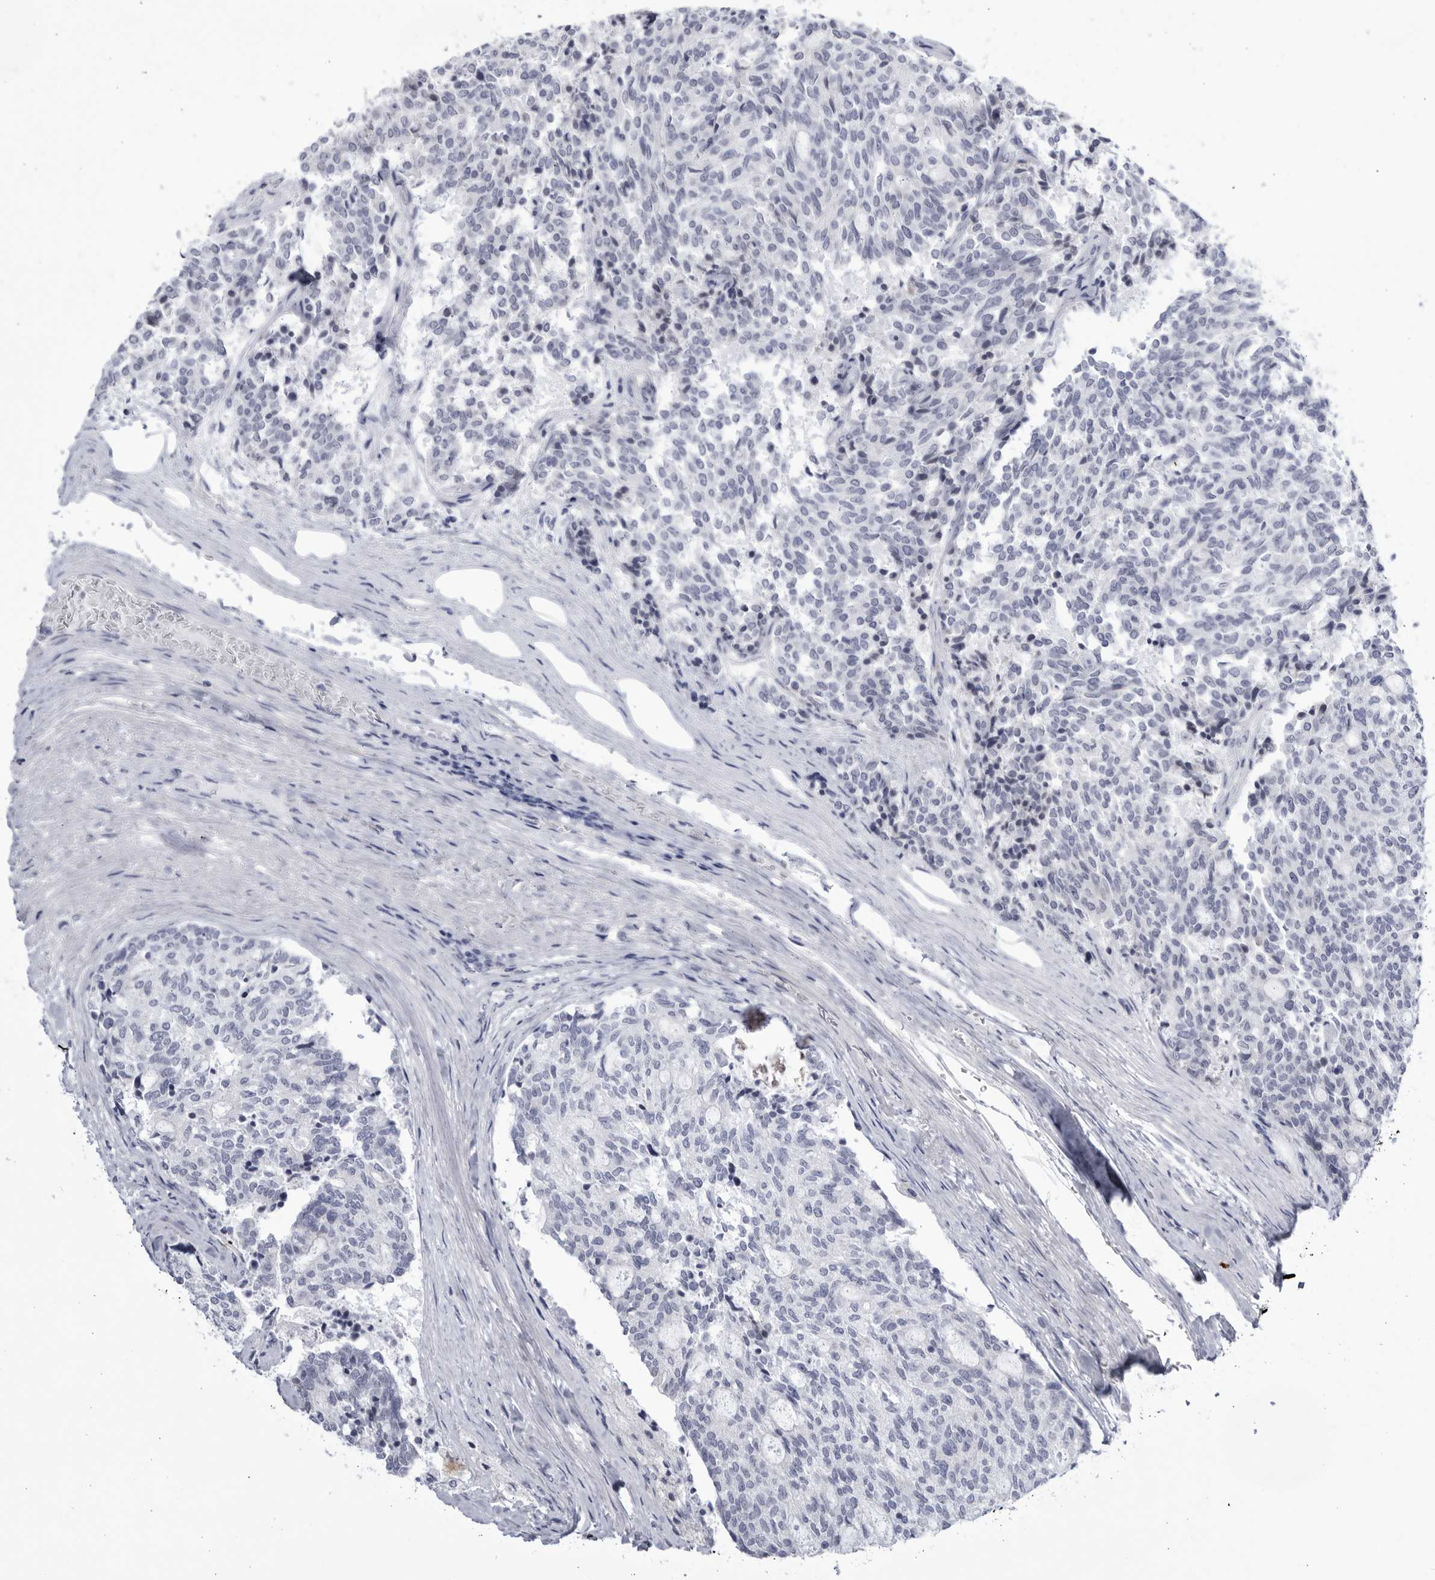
{"staining": {"intensity": "negative", "quantity": "none", "location": "none"}, "tissue": "carcinoid", "cell_type": "Tumor cells", "image_type": "cancer", "snomed": [{"axis": "morphology", "description": "Carcinoid, malignant, NOS"}, {"axis": "topography", "description": "Pancreas"}], "caption": "Human carcinoid (malignant) stained for a protein using immunohistochemistry (IHC) shows no positivity in tumor cells.", "gene": "CCDC181", "patient": {"sex": "female", "age": 54}}